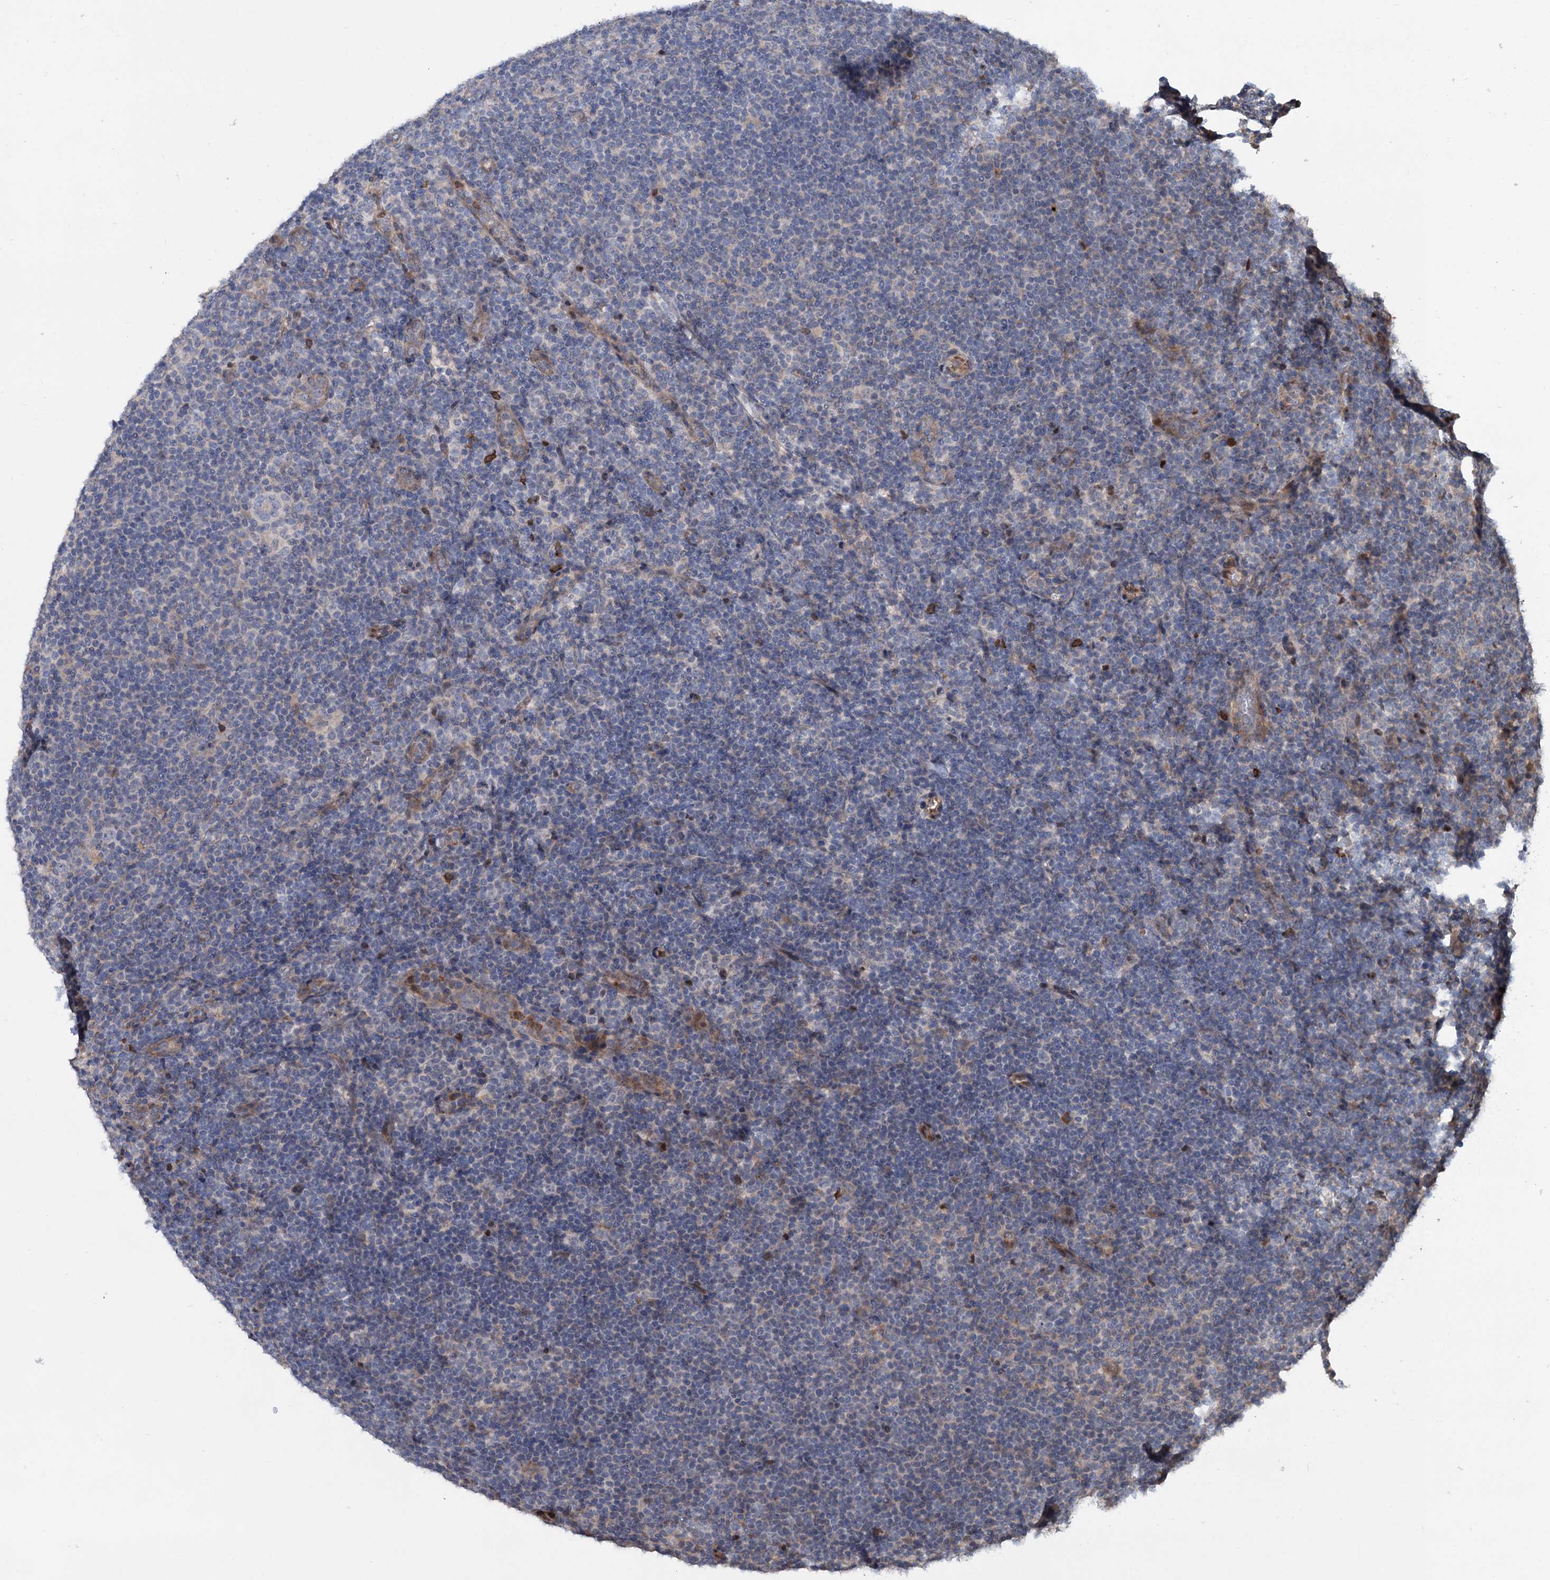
{"staining": {"intensity": "negative", "quantity": "none", "location": "none"}, "tissue": "lymphoma", "cell_type": "Tumor cells", "image_type": "cancer", "snomed": [{"axis": "morphology", "description": "Hodgkin's disease, NOS"}, {"axis": "topography", "description": "Lymph node"}], "caption": "Image shows no significant protein staining in tumor cells of Hodgkin's disease.", "gene": "PTDSS2", "patient": {"sex": "female", "age": 57}}